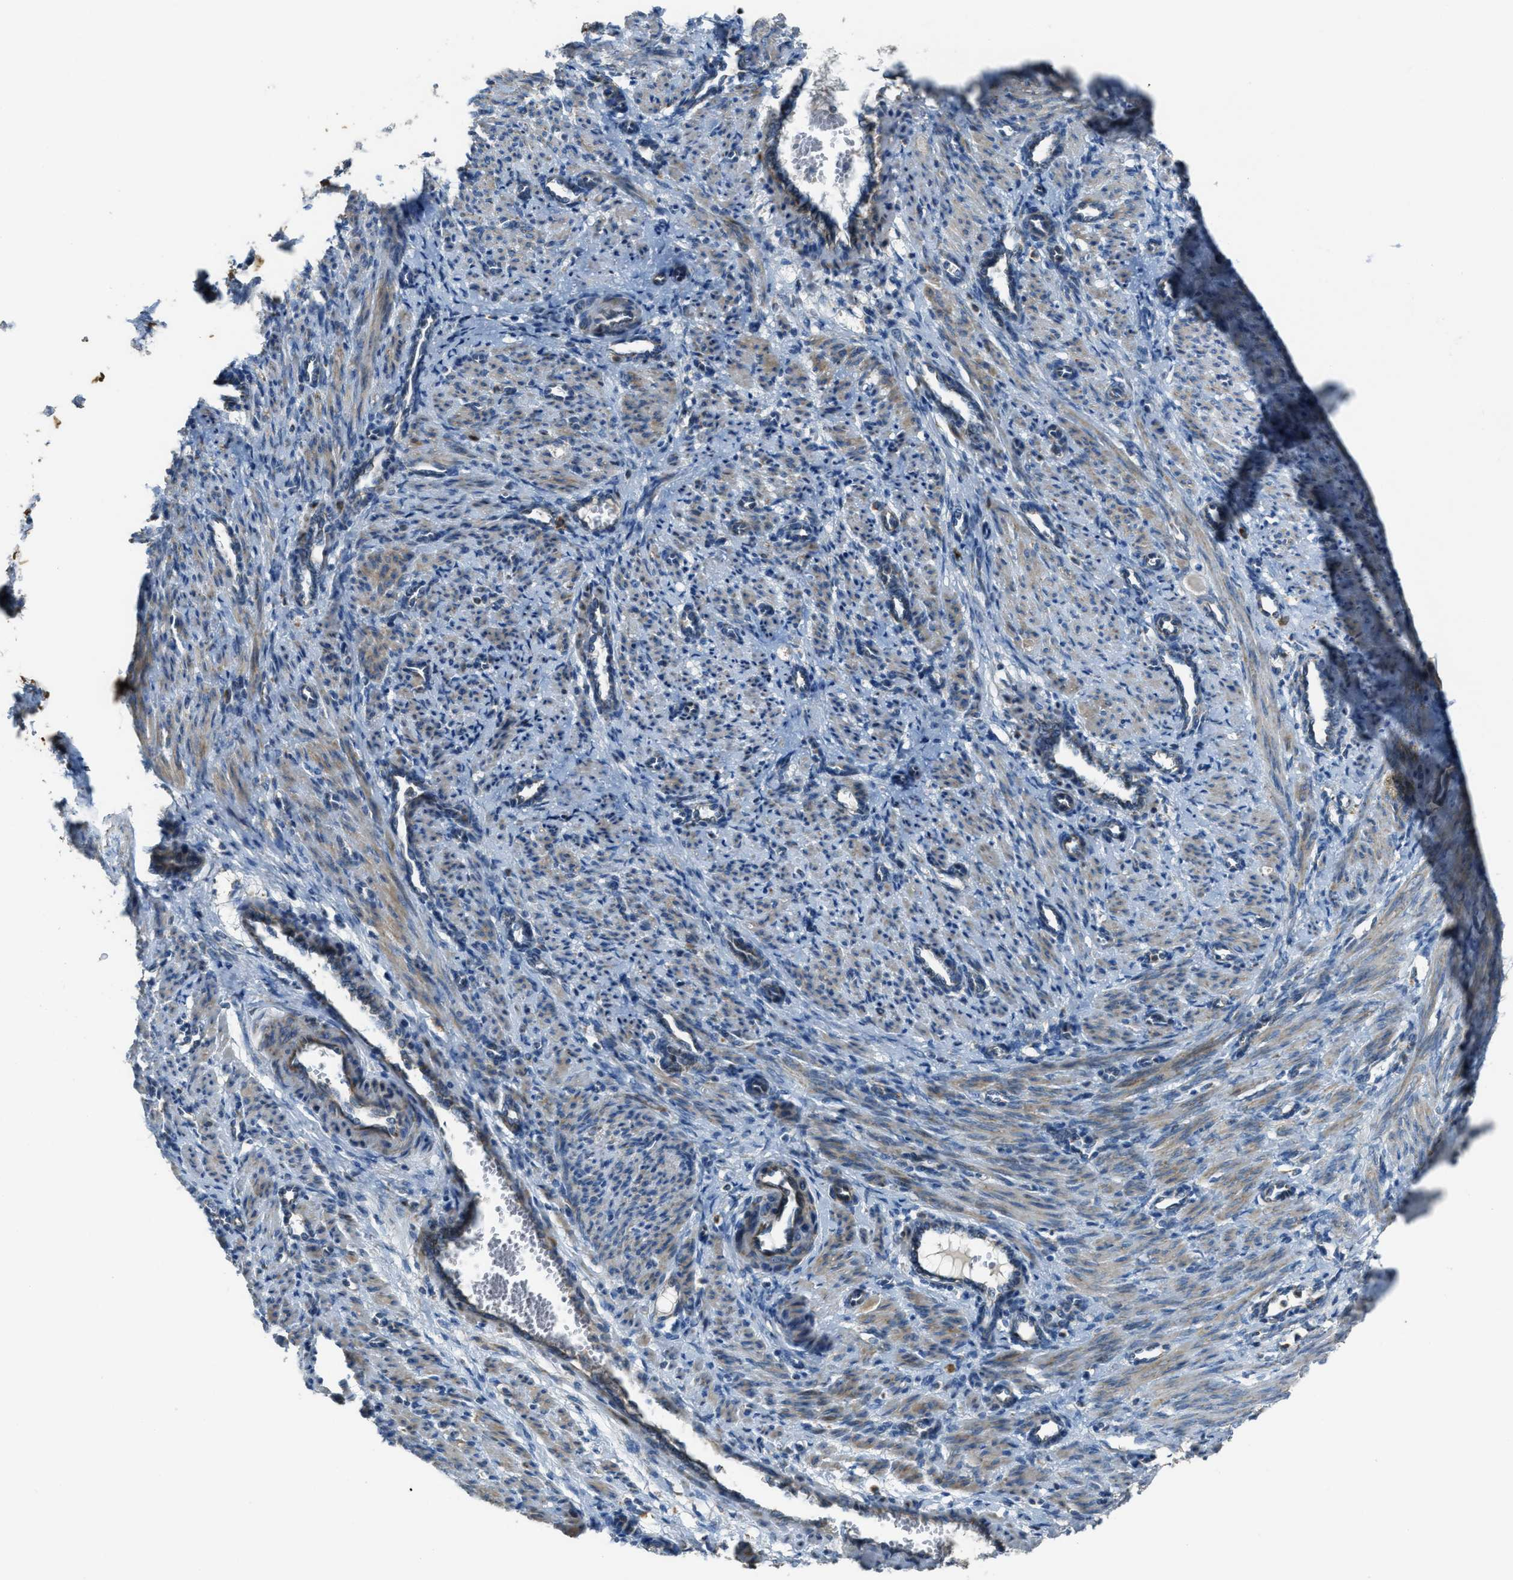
{"staining": {"intensity": "weak", "quantity": "25%-75%", "location": "cytoplasmic/membranous"}, "tissue": "smooth muscle", "cell_type": "Smooth muscle cells", "image_type": "normal", "snomed": [{"axis": "morphology", "description": "Normal tissue, NOS"}, {"axis": "topography", "description": "Endometrium"}], "caption": "This is an image of IHC staining of unremarkable smooth muscle, which shows weak staining in the cytoplasmic/membranous of smooth muscle cells.", "gene": "SLC25A11", "patient": {"sex": "female", "age": 33}}